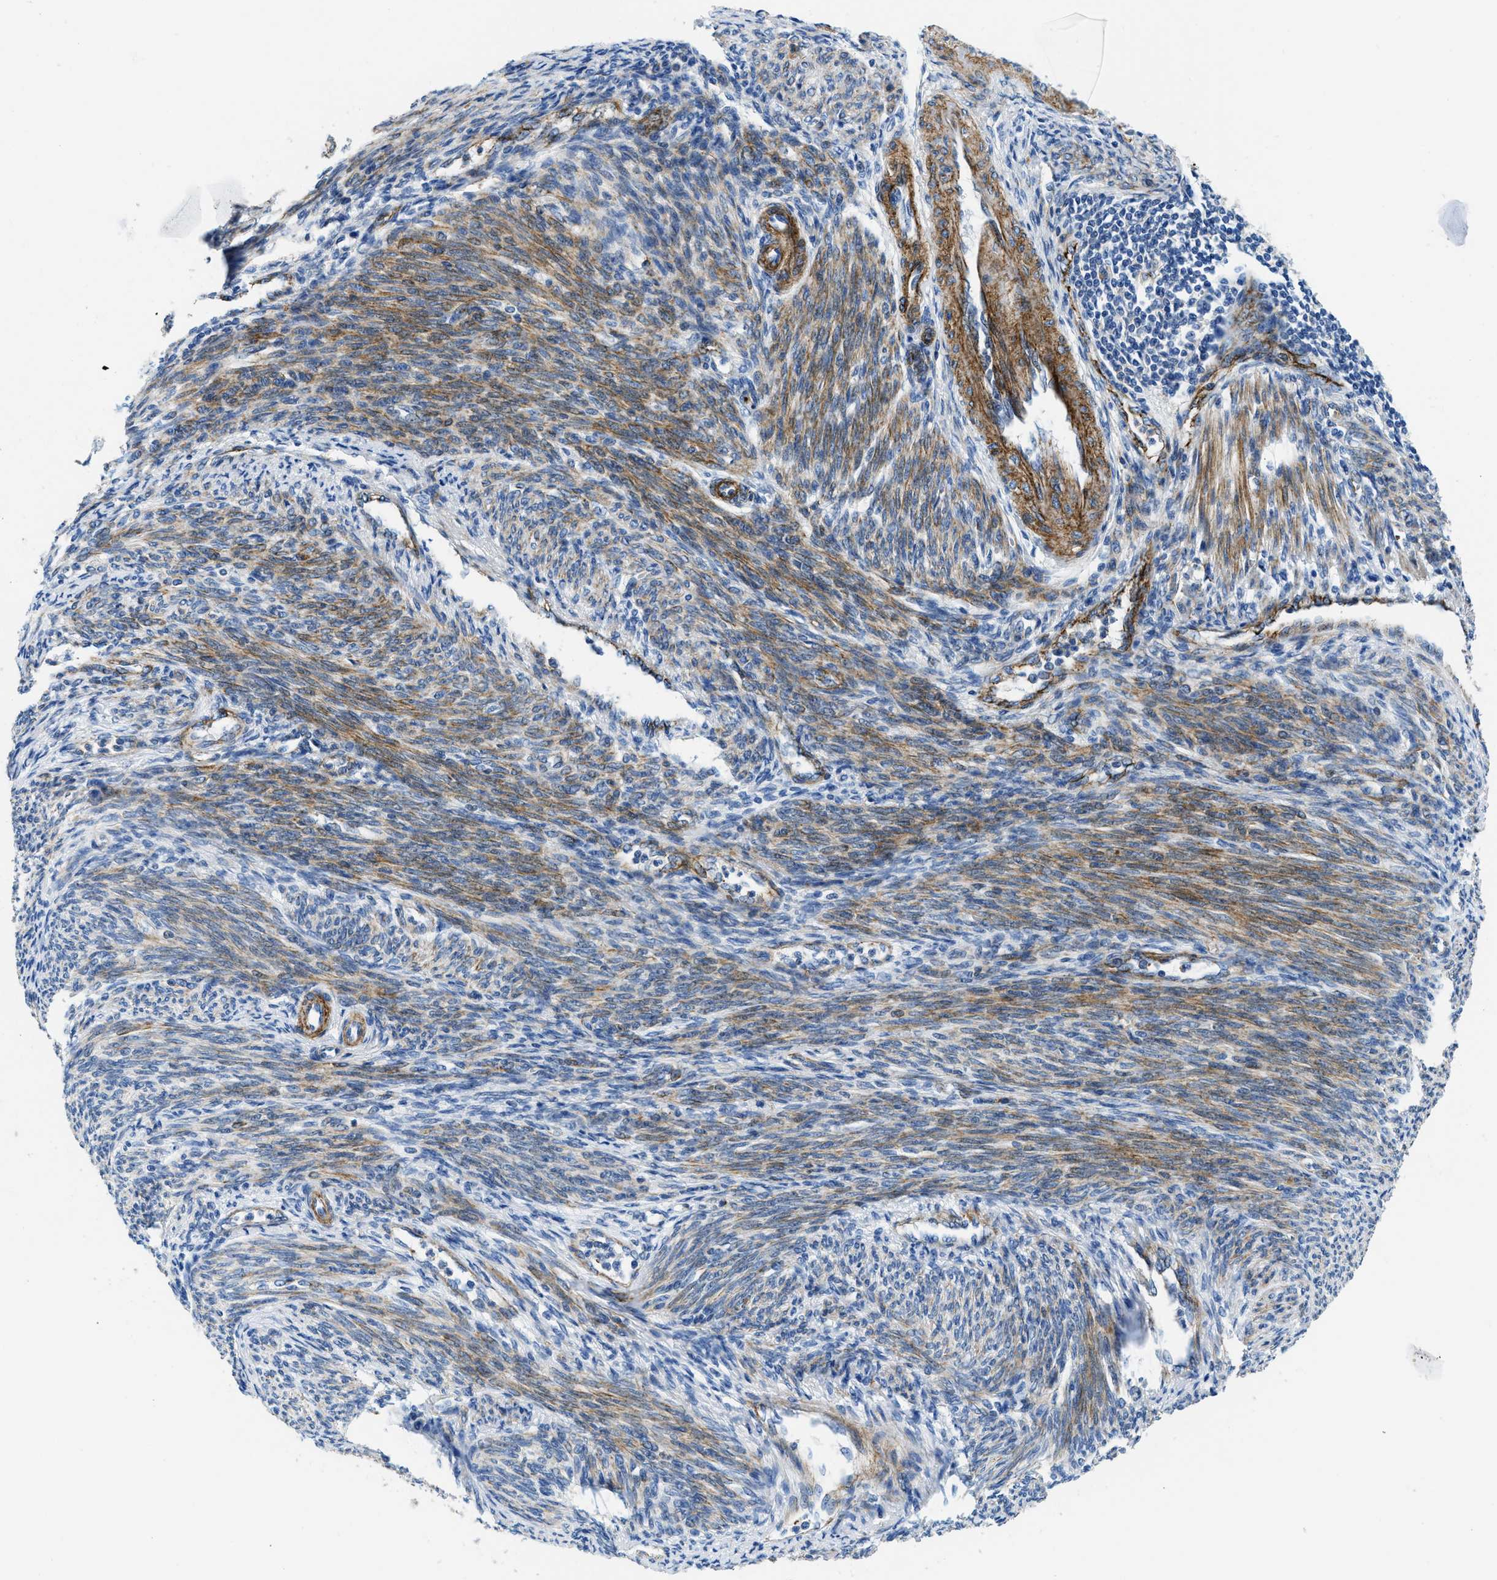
{"staining": {"intensity": "strong", "quantity": ">75%", "location": "cytoplasmic/membranous"}, "tissue": "endometrial cancer", "cell_type": "Tumor cells", "image_type": "cancer", "snomed": [{"axis": "morphology", "description": "Adenocarcinoma, NOS"}, {"axis": "topography", "description": "Endometrium"}], "caption": "Adenocarcinoma (endometrial) was stained to show a protein in brown. There is high levels of strong cytoplasmic/membranous expression in about >75% of tumor cells.", "gene": "CUTA", "patient": {"sex": "female", "age": 58}}